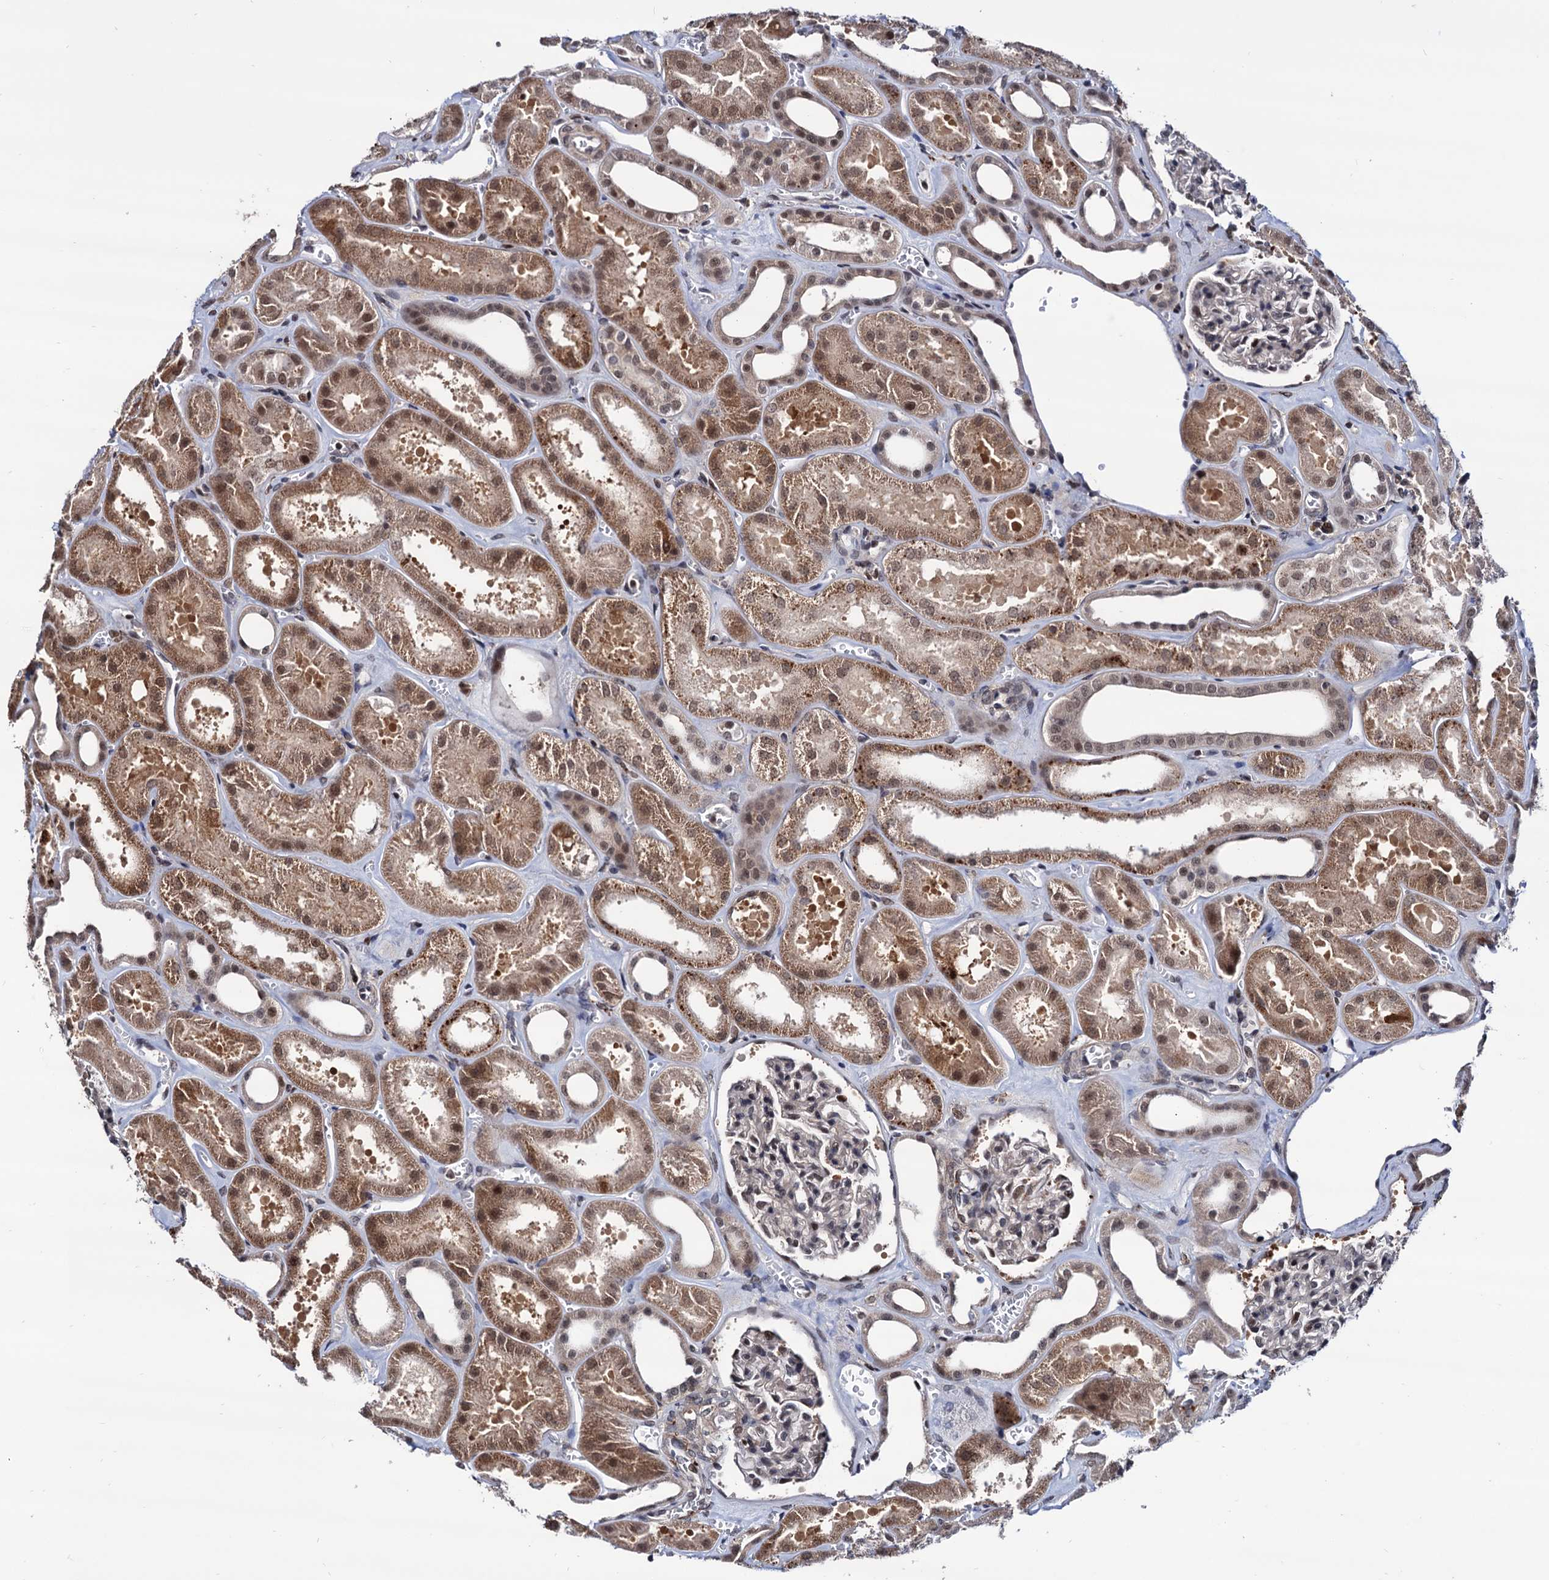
{"staining": {"intensity": "negative", "quantity": "none", "location": "none"}, "tissue": "kidney", "cell_type": "Cells in glomeruli", "image_type": "normal", "snomed": [{"axis": "morphology", "description": "Normal tissue, NOS"}, {"axis": "morphology", "description": "Adenocarcinoma, NOS"}, {"axis": "topography", "description": "Kidney"}], "caption": "This is an immunohistochemistry (IHC) image of normal kidney. There is no expression in cells in glomeruli.", "gene": "RNASEH2B", "patient": {"sex": "female", "age": 68}}